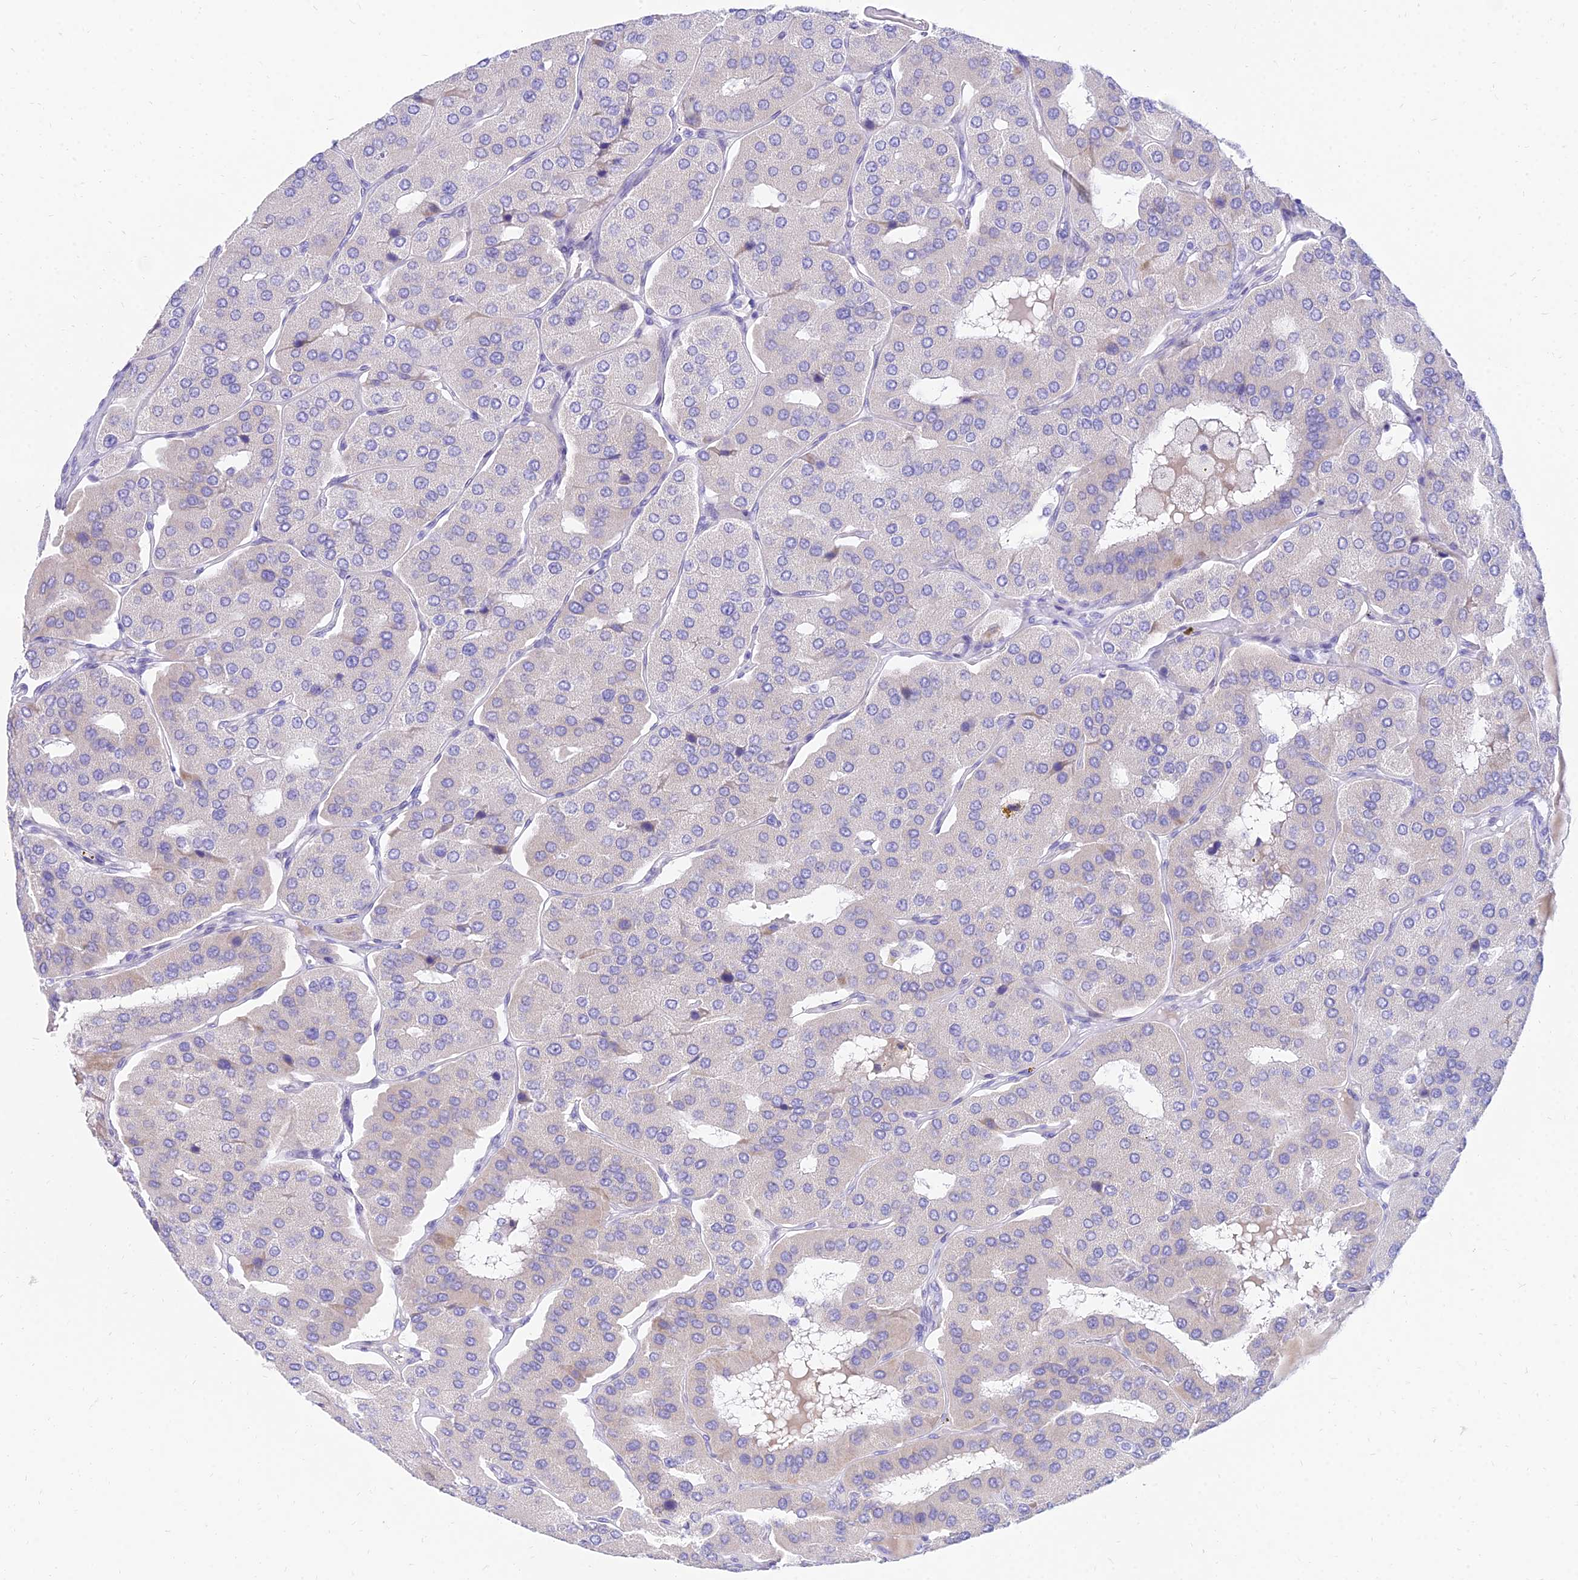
{"staining": {"intensity": "negative", "quantity": "none", "location": "none"}, "tissue": "parathyroid gland", "cell_type": "Glandular cells", "image_type": "normal", "snomed": [{"axis": "morphology", "description": "Normal tissue, NOS"}, {"axis": "morphology", "description": "Adenoma, NOS"}, {"axis": "topography", "description": "Parathyroid gland"}], "caption": "The image reveals no staining of glandular cells in benign parathyroid gland. The staining is performed using DAB (3,3'-diaminobenzidine) brown chromogen with nuclei counter-stained in using hematoxylin.", "gene": "TAC3", "patient": {"sex": "female", "age": 86}}